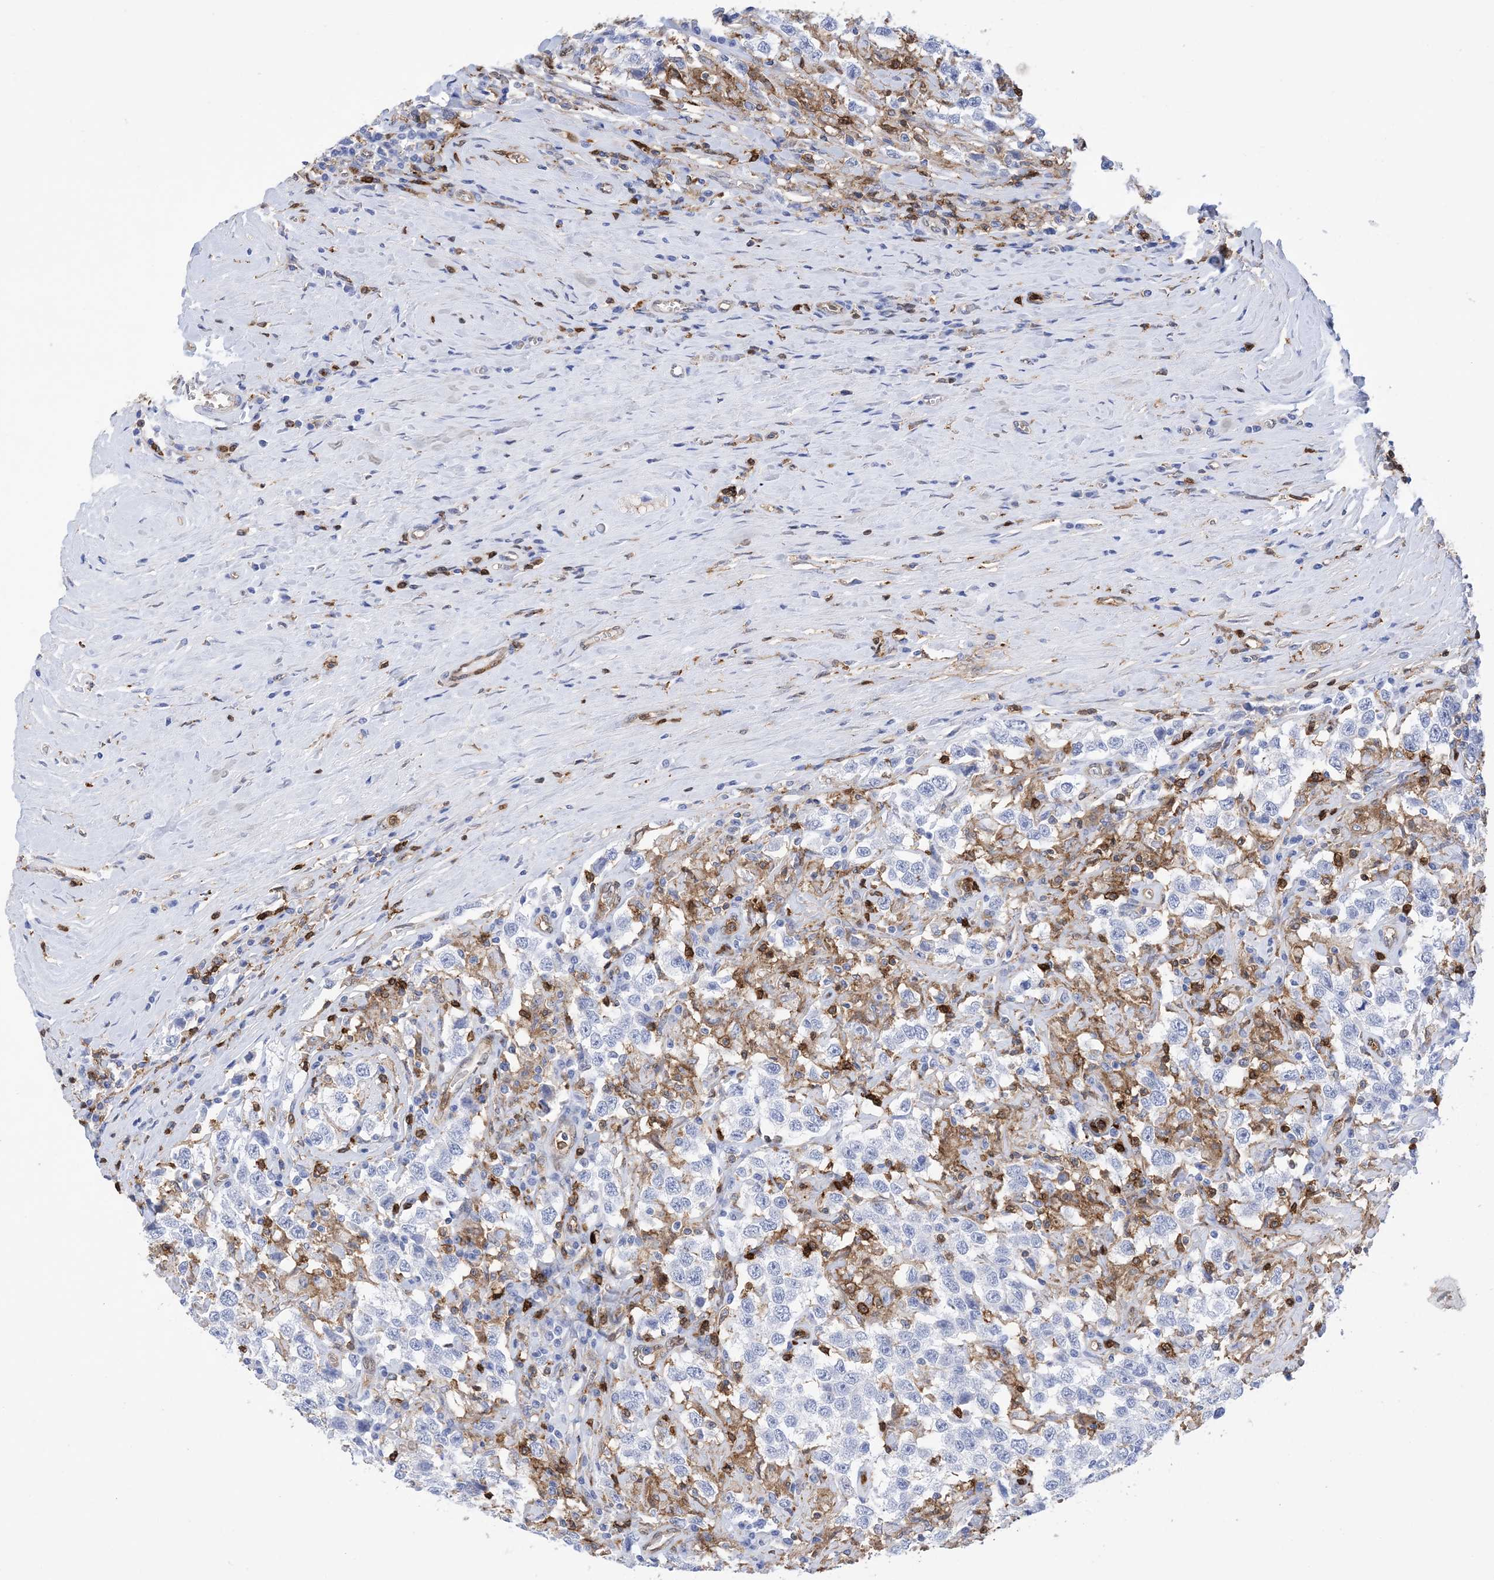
{"staining": {"intensity": "negative", "quantity": "none", "location": "none"}, "tissue": "testis cancer", "cell_type": "Tumor cells", "image_type": "cancer", "snomed": [{"axis": "morphology", "description": "Seminoma, NOS"}, {"axis": "topography", "description": "Testis"}], "caption": "Immunohistochemistry (IHC) photomicrograph of neoplastic tissue: testis seminoma stained with DAB (3,3'-diaminobenzidine) exhibits no significant protein staining in tumor cells.", "gene": "ANXA1", "patient": {"sex": "male", "age": 41}}